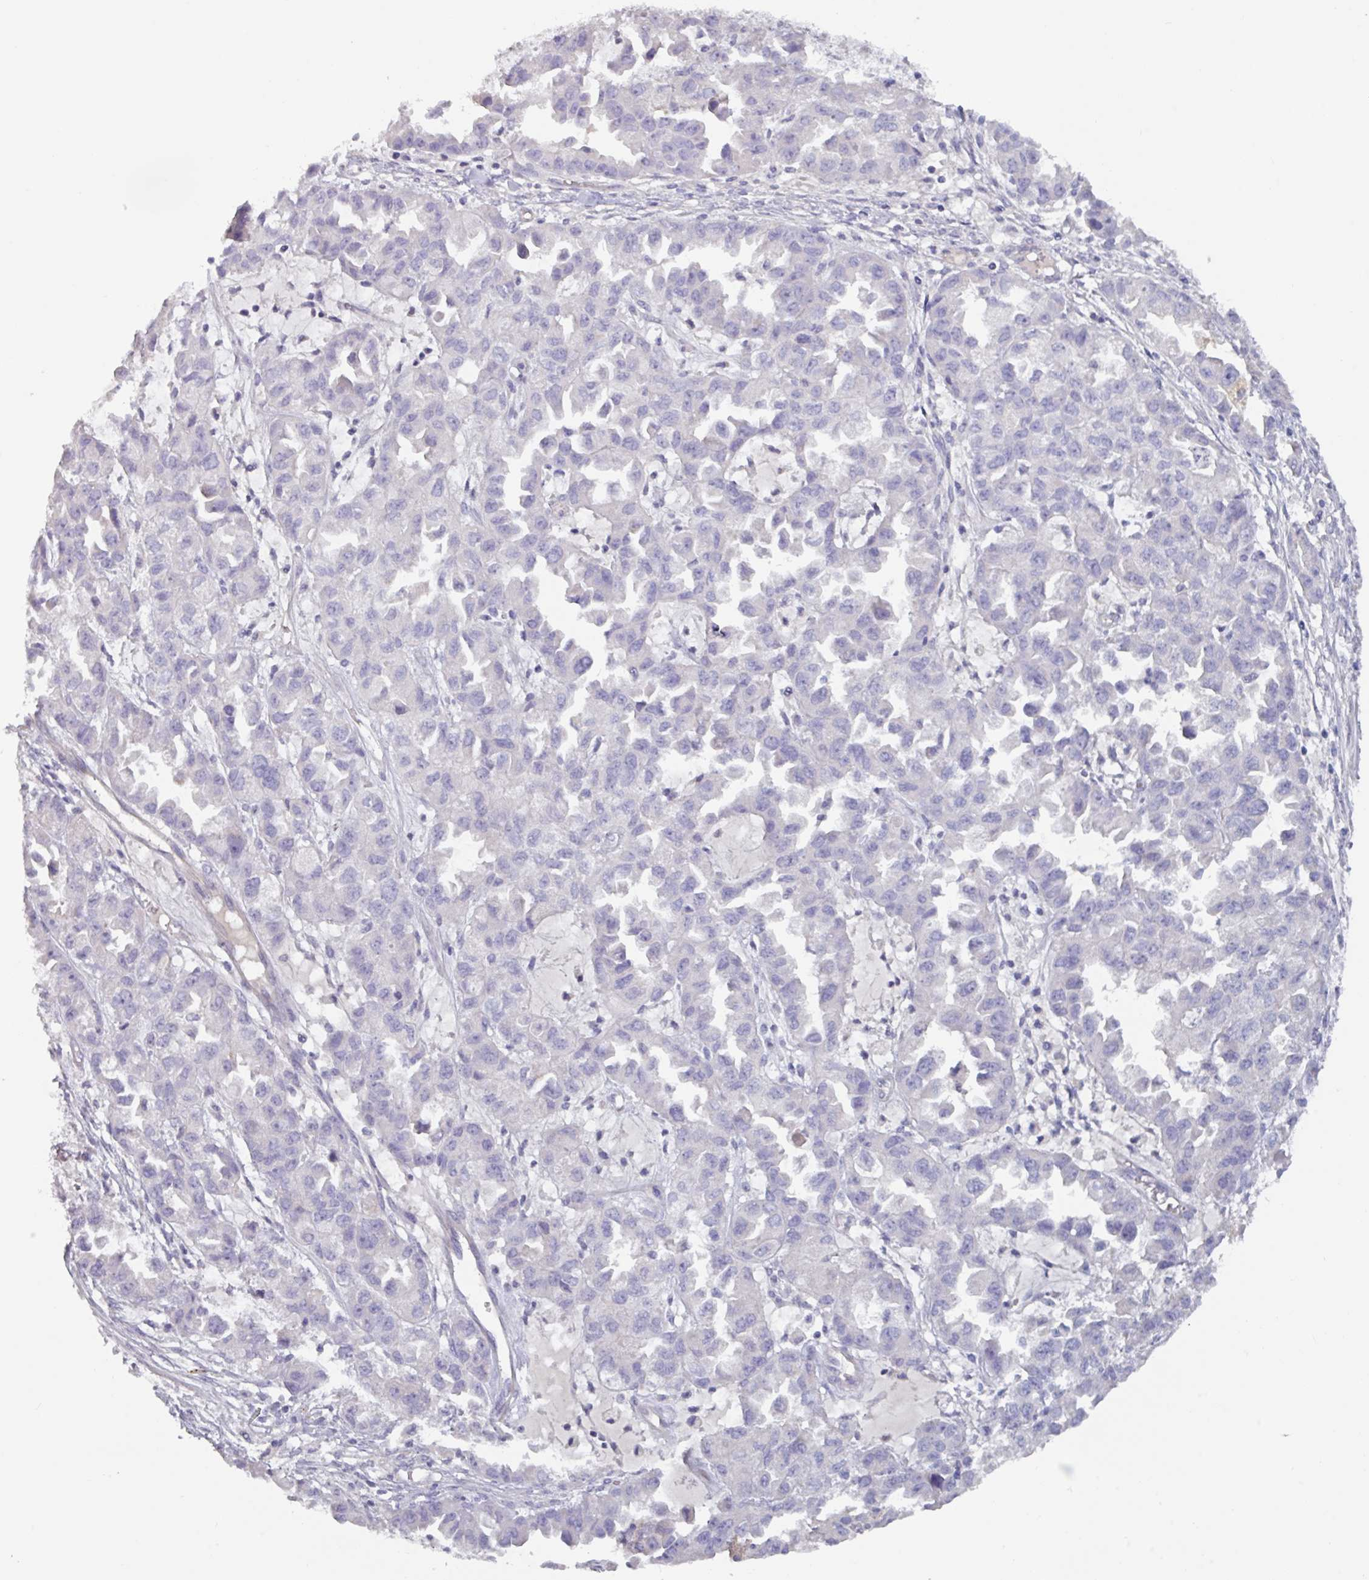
{"staining": {"intensity": "negative", "quantity": "none", "location": "none"}, "tissue": "ovarian cancer", "cell_type": "Tumor cells", "image_type": "cancer", "snomed": [{"axis": "morphology", "description": "Cystadenocarcinoma, serous, NOS"}, {"axis": "topography", "description": "Ovary"}], "caption": "IHC of ovarian cancer (serous cystadenocarcinoma) displays no positivity in tumor cells. (Brightfield microscopy of DAB immunohistochemistry (IHC) at high magnification).", "gene": "OR2T10", "patient": {"sex": "female", "age": 84}}